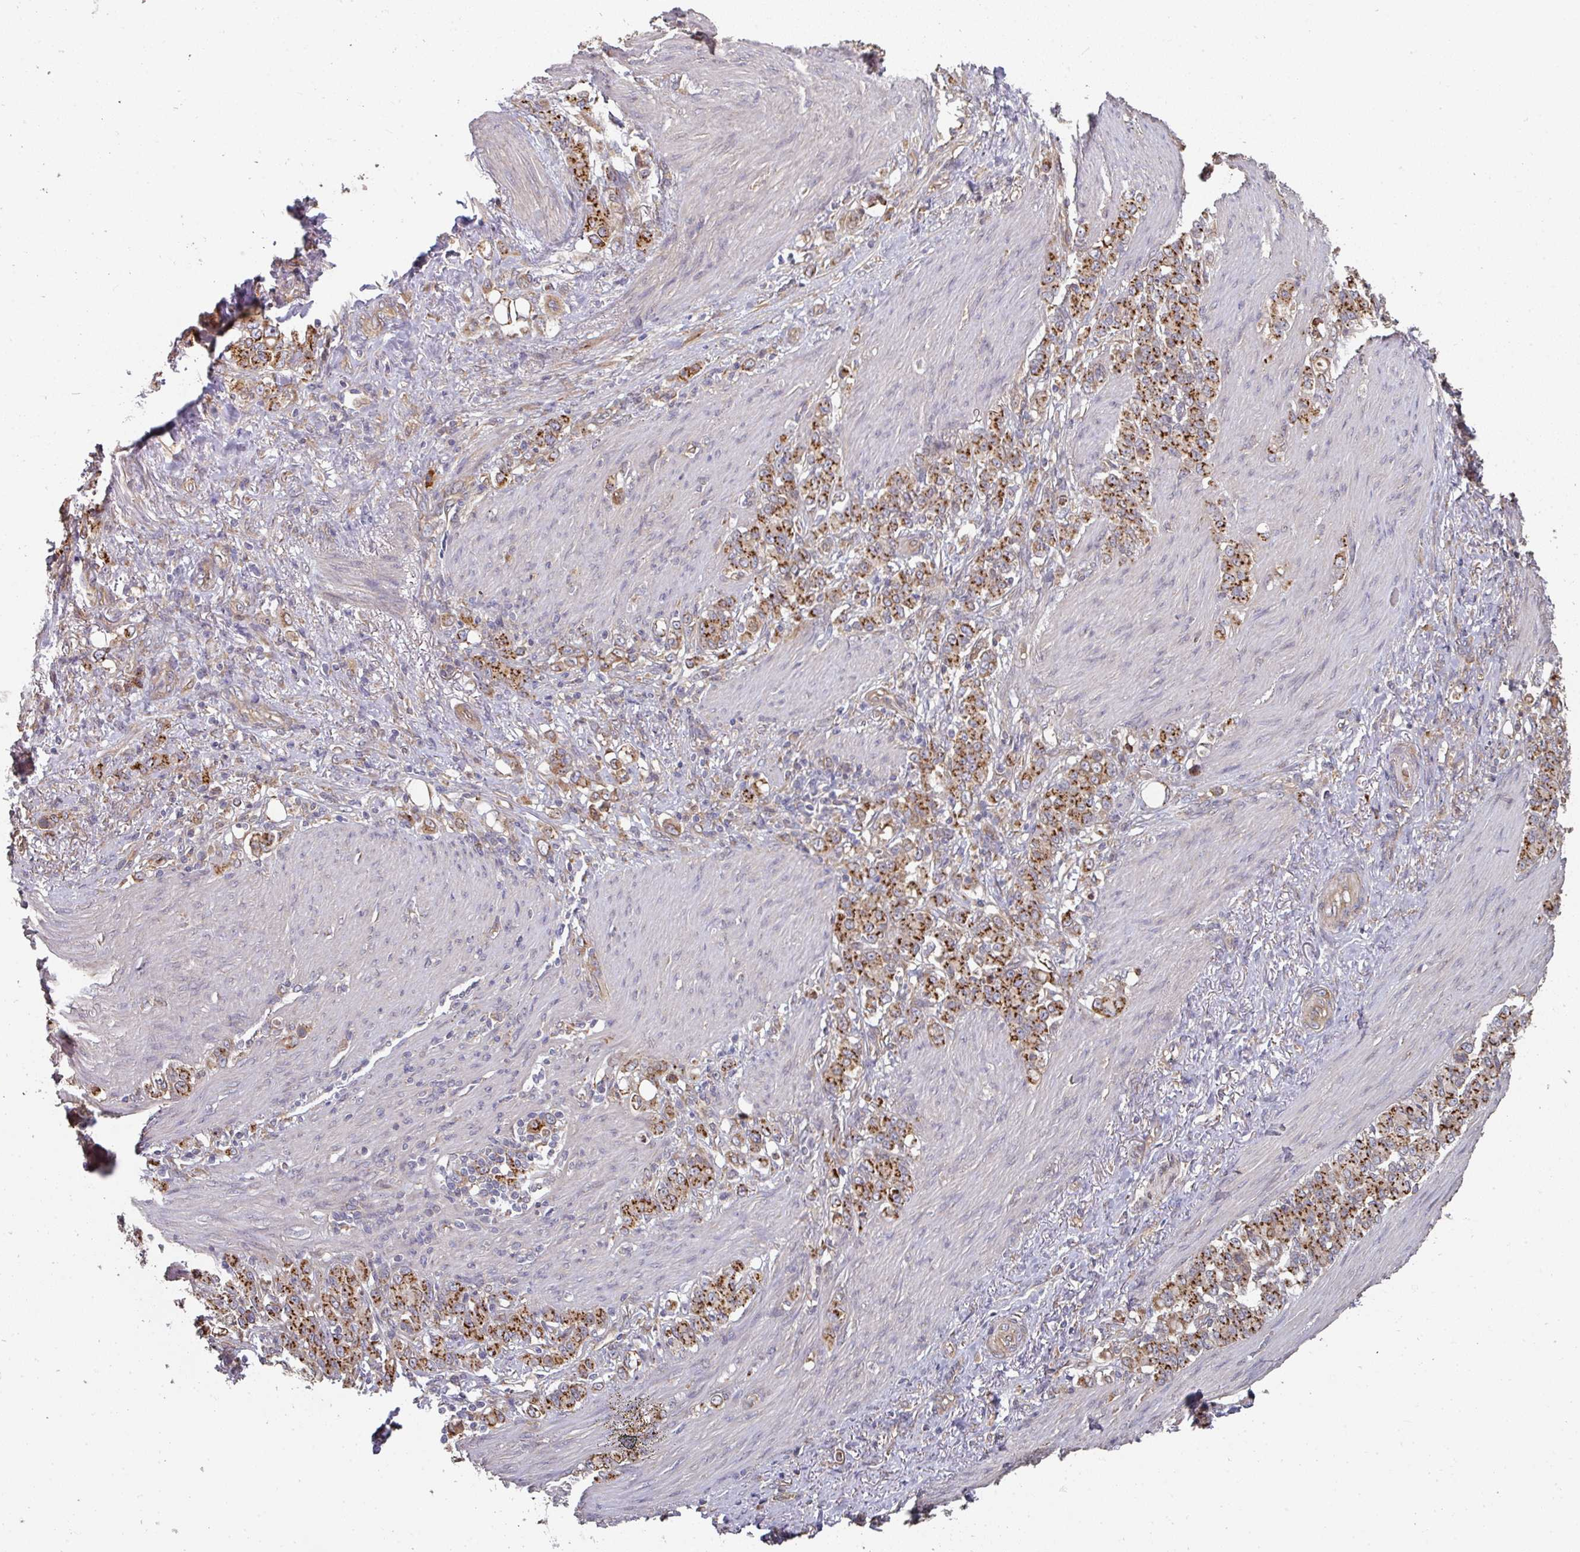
{"staining": {"intensity": "strong", "quantity": ">75%", "location": "cytoplasmic/membranous"}, "tissue": "stomach cancer", "cell_type": "Tumor cells", "image_type": "cancer", "snomed": [{"axis": "morphology", "description": "Adenocarcinoma, NOS"}, {"axis": "topography", "description": "Stomach"}], "caption": "Brown immunohistochemical staining in adenocarcinoma (stomach) displays strong cytoplasmic/membranous staining in approximately >75% of tumor cells.", "gene": "EDEM2", "patient": {"sex": "female", "age": 79}}